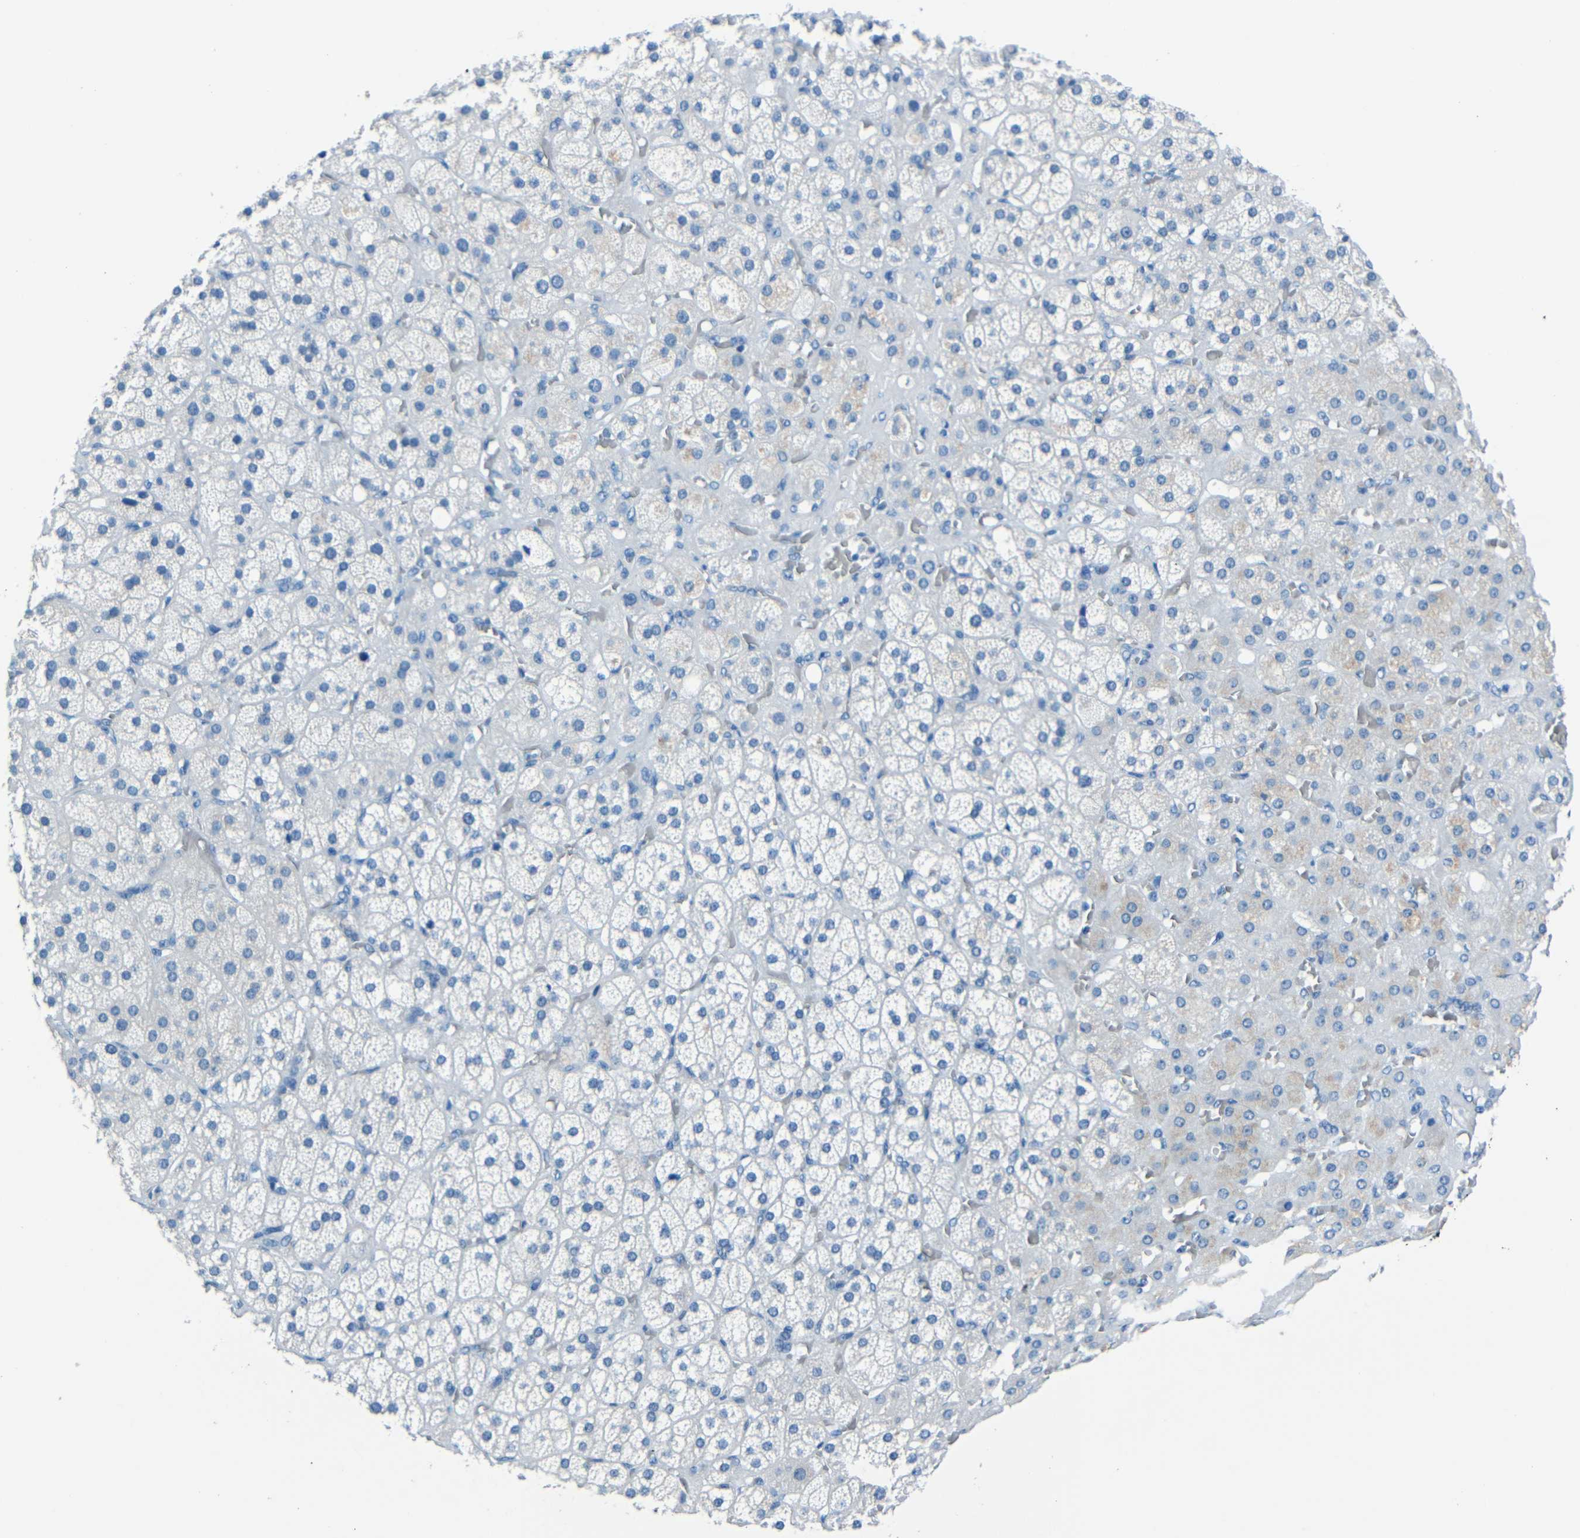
{"staining": {"intensity": "negative", "quantity": "none", "location": "none"}, "tissue": "adrenal gland", "cell_type": "Glandular cells", "image_type": "normal", "snomed": [{"axis": "morphology", "description": "Normal tissue, NOS"}, {"axis": "topography", "description": "Adrenal gland"}], "caption": "Image shows no significant protein expression in glandular cells of unremarkable adrenal gland.", "gene": "FBN2", "patient": {"sex": "female", "age": 71}}